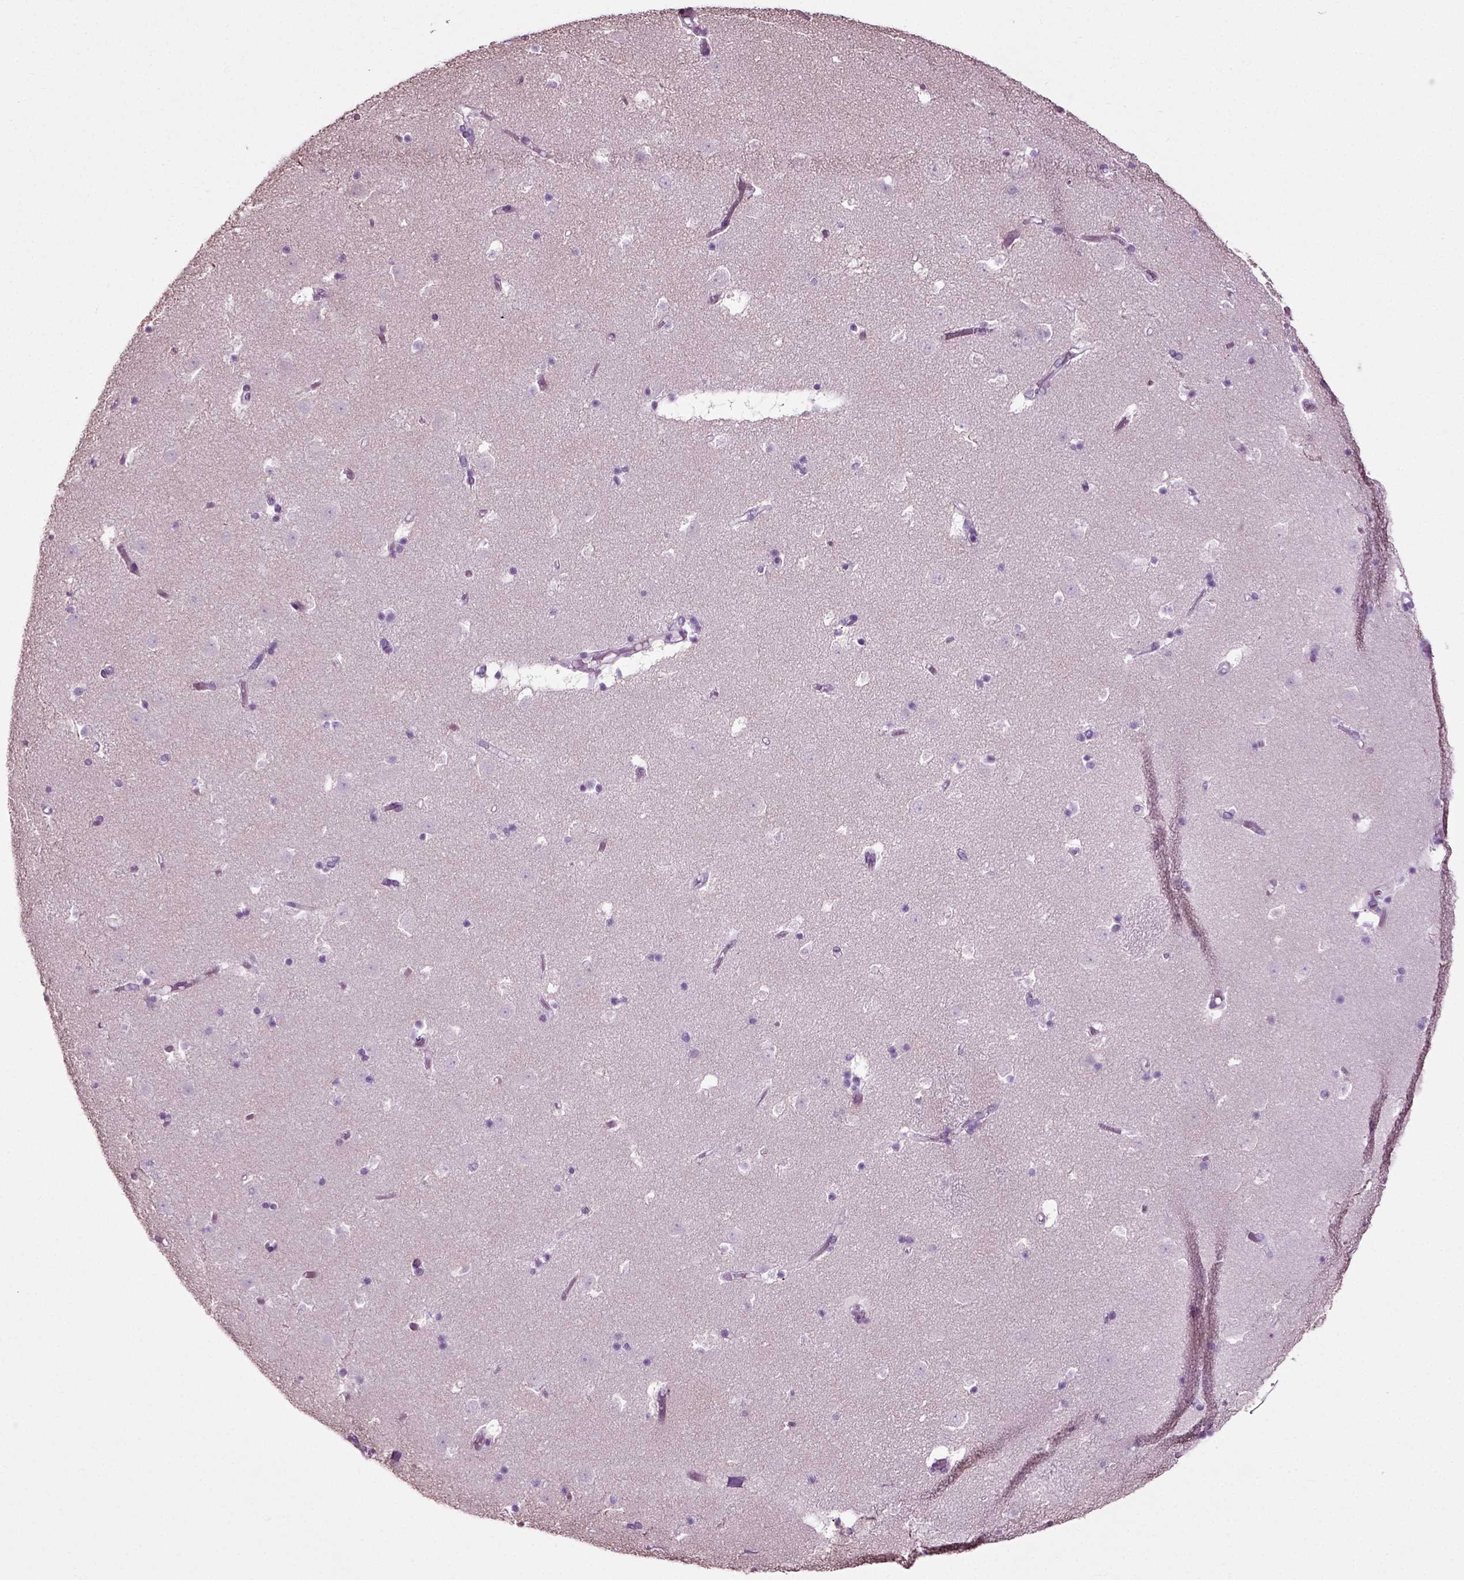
{"staining": {"intensity": "negative", "quantity": "none", "location": "none"}, "tissue": "caudate", "cell_type": "Glial cells", "image_type": "normal", "snomed": [{"axis": "morphology", "description": "Normal tissue, NOS"}, {"axis": "topography", "description": "Lateral ventricle wall"}], "caption": "A high-resolution photomicrograph shows immunohistochemistry staining of benign caudate, which demonstrates no significant positivity in glial cells. (Brightfield microscopy of DAB IHC at high magnification).", "gene": "SLC26A8", "patient": {"sex": "female", "age": 42}}